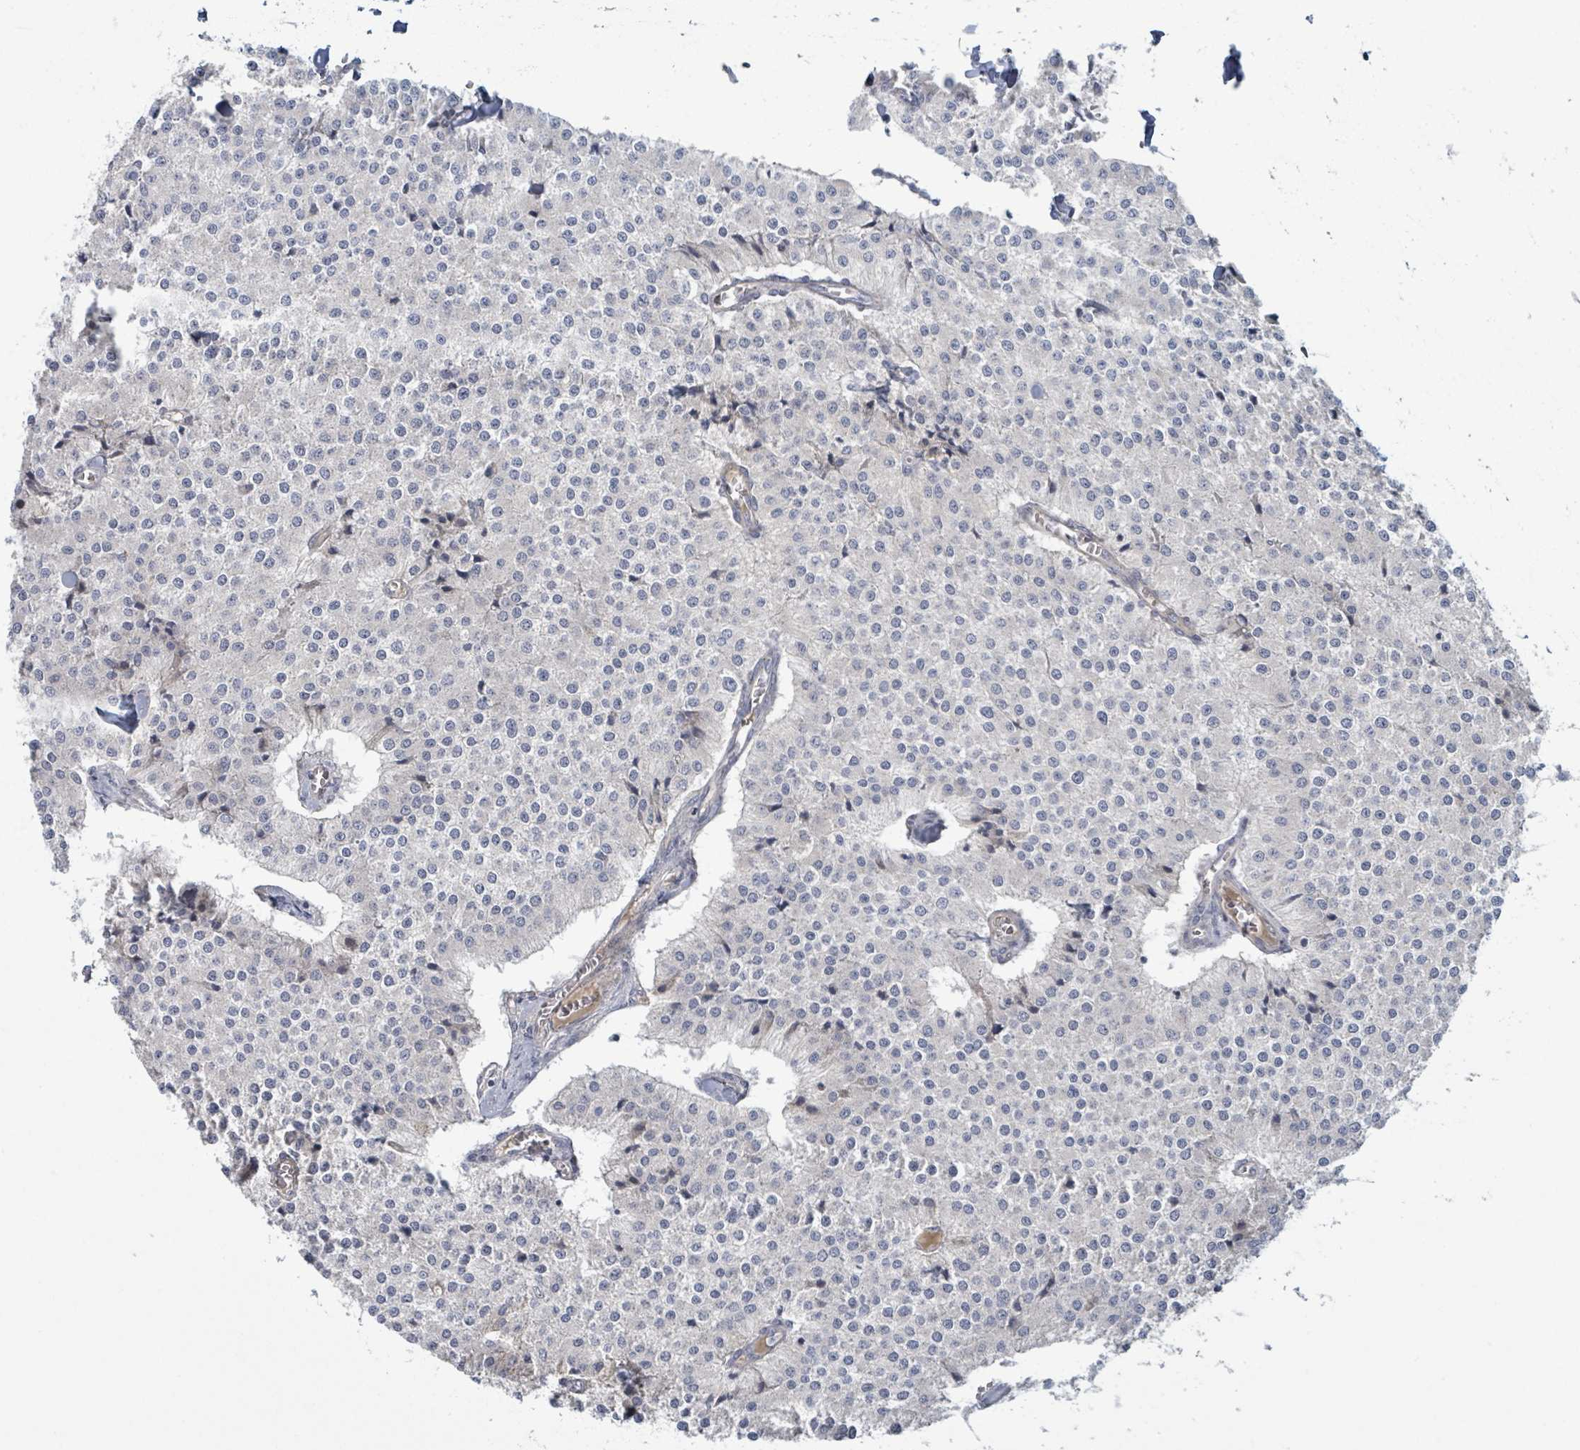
{"staining": {"intensity": "negative", "quantity": "none", "location": "none"}, "tissue": "carcinoid", "cell_type": "Tumor cells", "image_type": "cancer", "snomed": [{"axis": "morphology", "description": "Carcinoid, malignant, NOS"}, {"axis": "topography", "description": "Colon"}], "caption": "Immunohistochemistry (IHC) histopathology image of neoplastic tissue: carcinoid stained with DAB shows no significant protein positivity in tumor cells.", "gene": "COL5A3", "patient": {"sex": "female", "age": 52}}